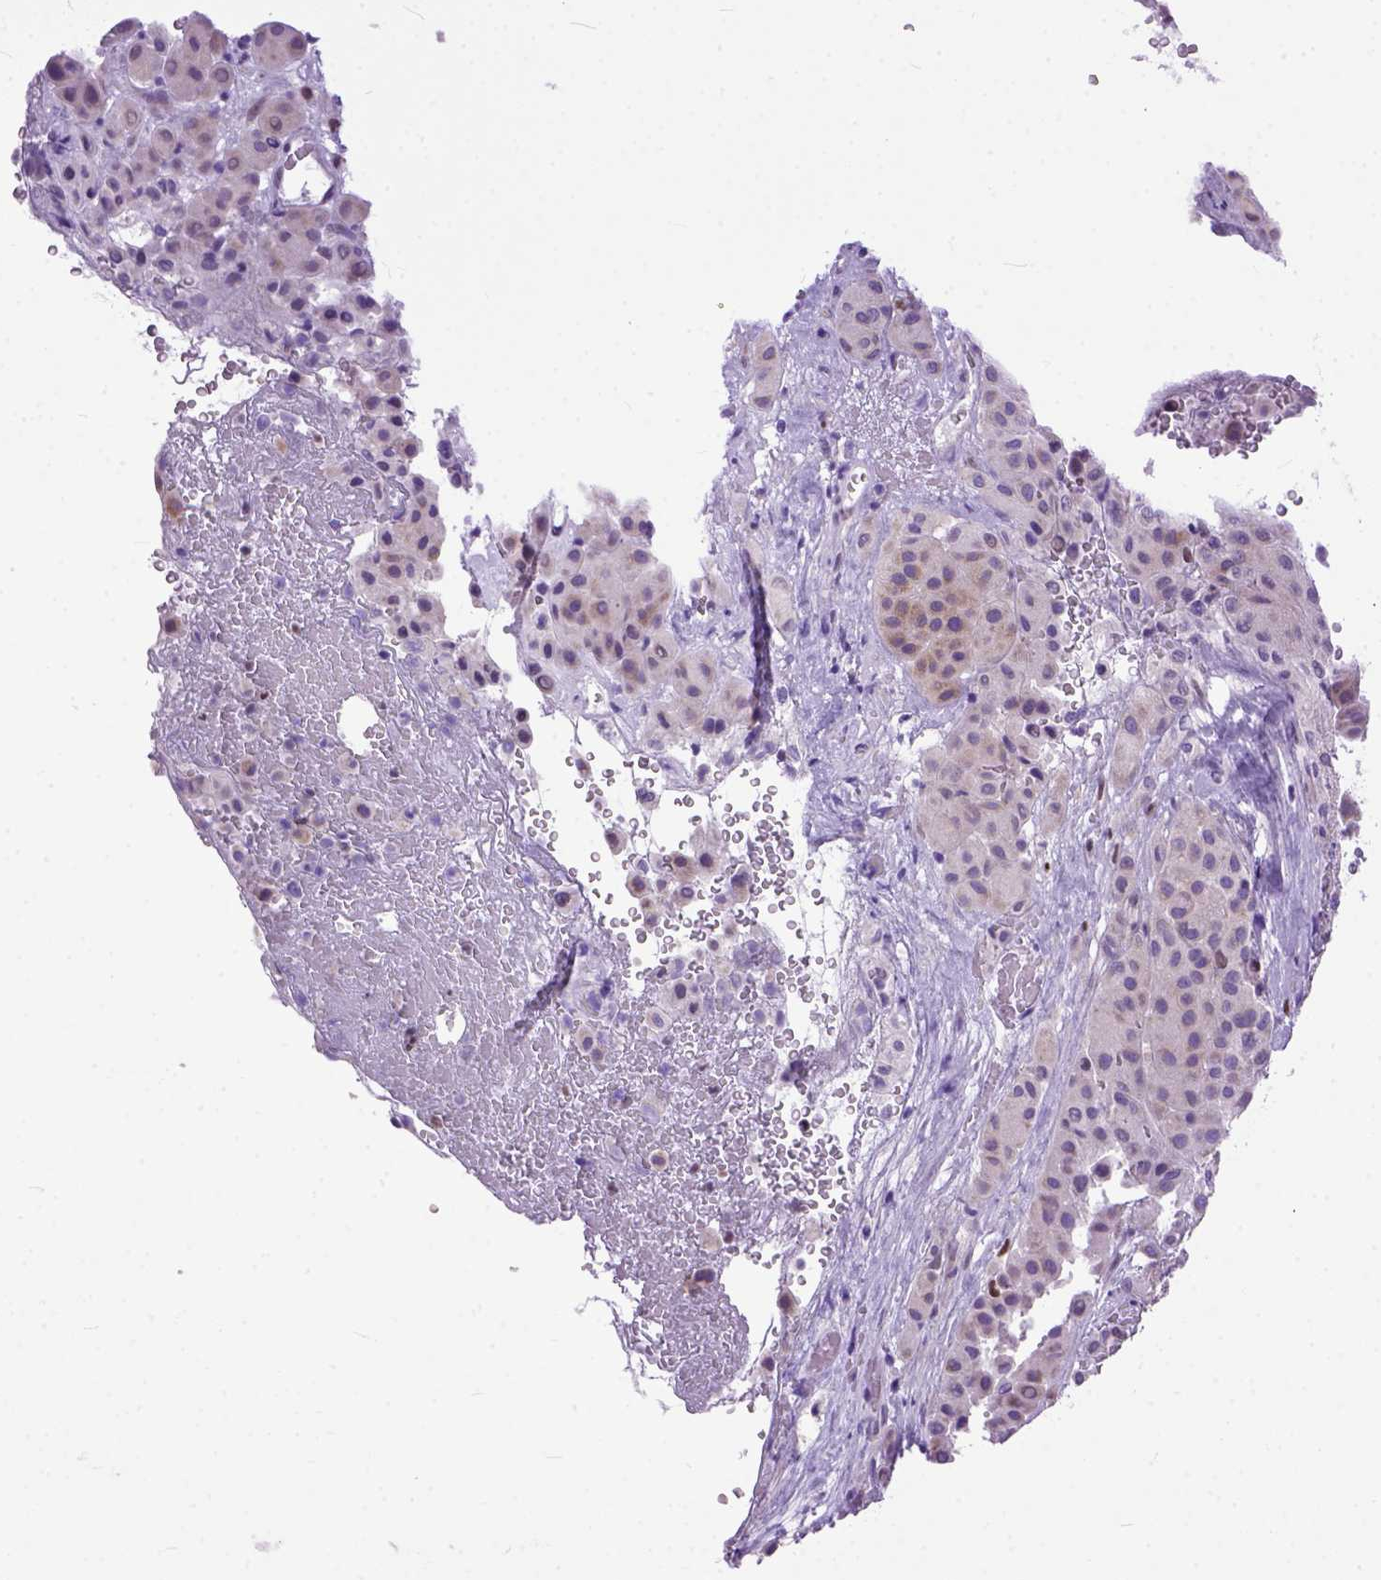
{"staining": {"intensity": "weak", "quantity": "25%-75%", "location": "cytoplasmic/membranous"}, "tissue": "melanoma", "cell_type": "Tumor cells", "image_type": "cancer", "snomed": [{"axis": "morphology", "description": "Malignant melanoma, Metastatic site"}, {"axis": "topography", "description": "Smooth muscle"}], "caption": "Brown immunohistochemical staining in human malignant melanoma (metastatic site) reveals weak cytoplasmic/membranous positivity in approximately 25%-75% of tumor cells.", "gene": "CRB1", "patient": {"sex": "male", "age": 41}}